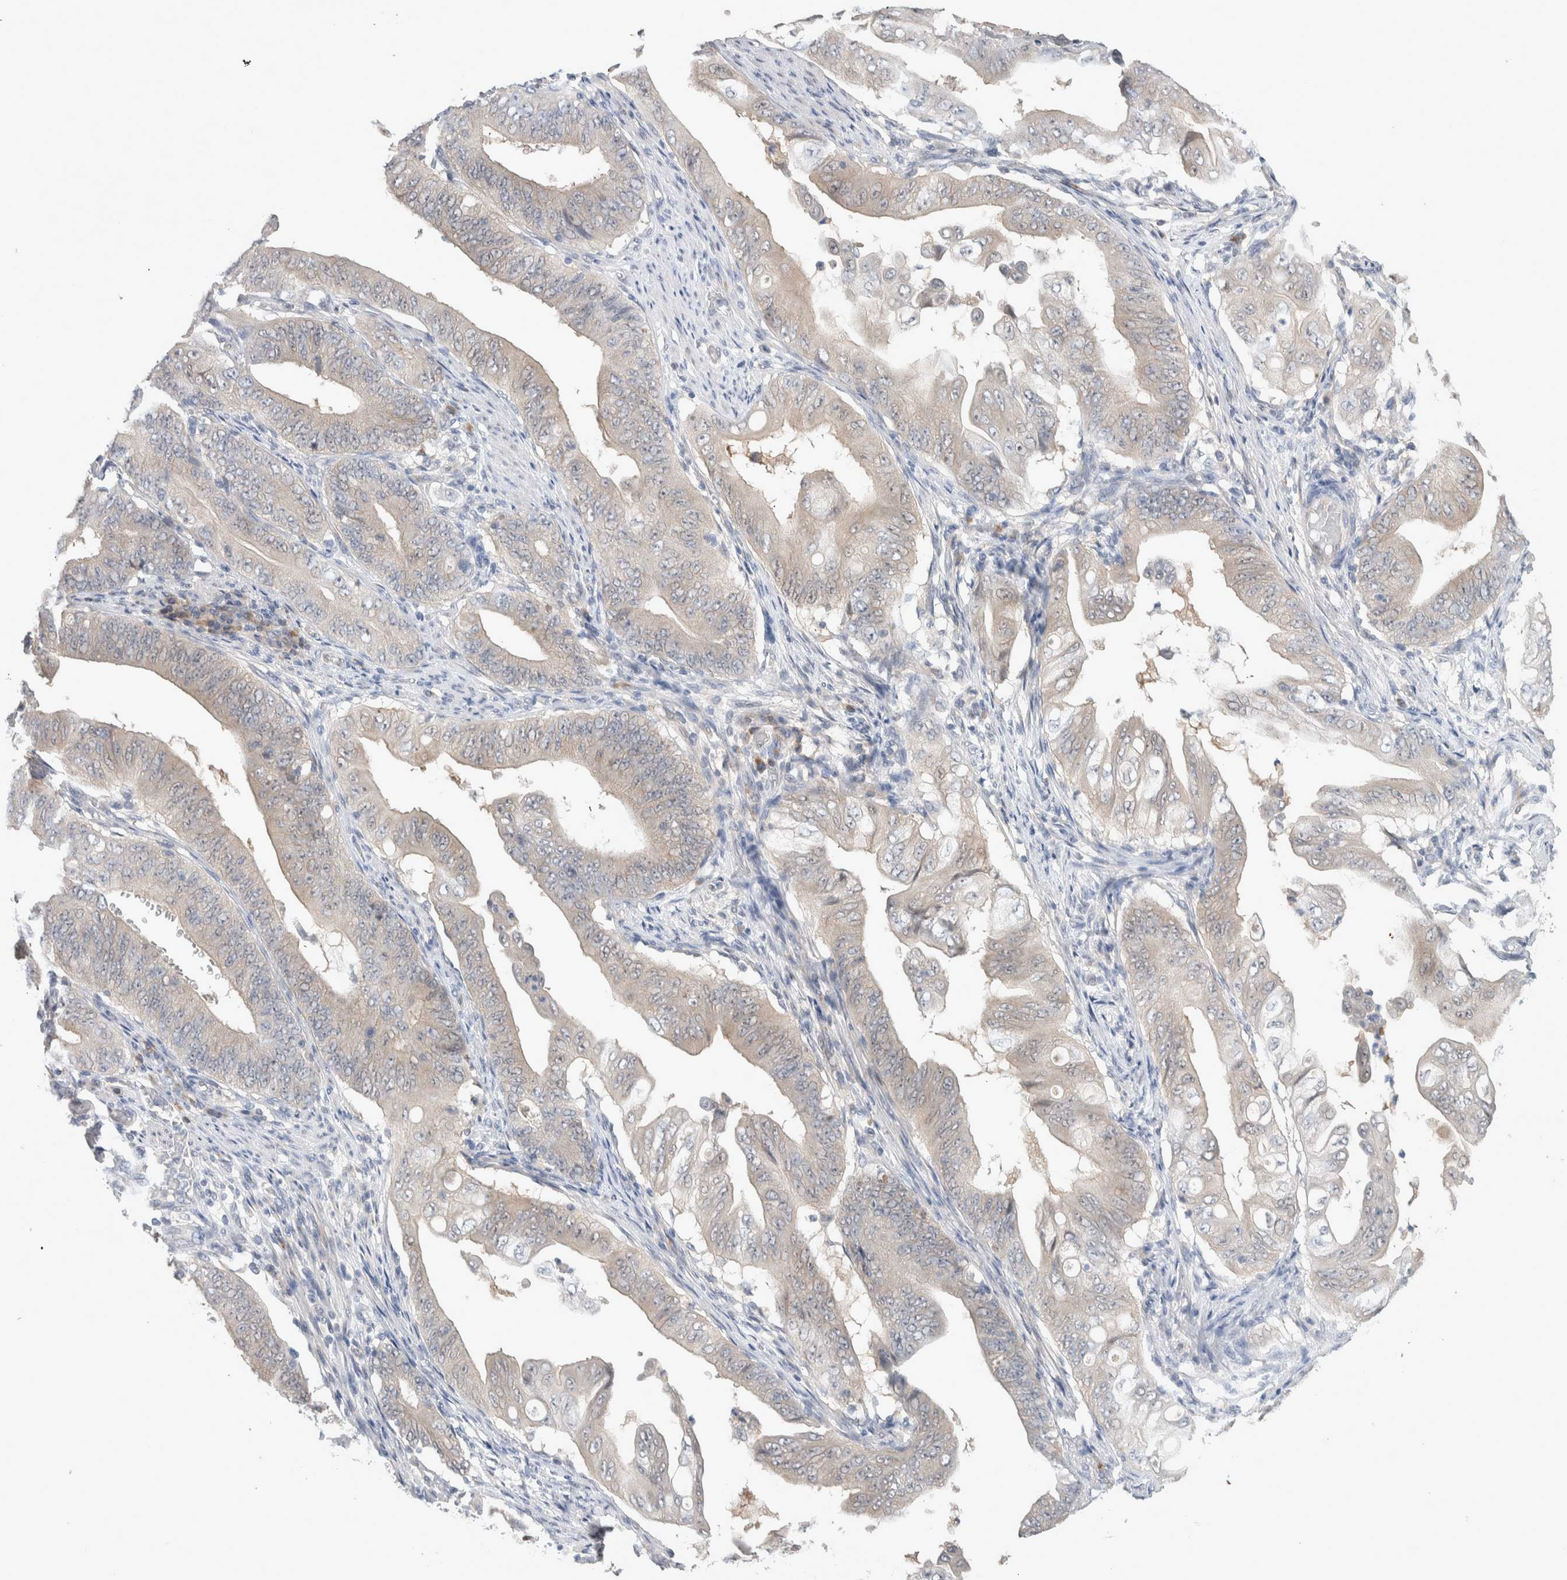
{"staining": {"intensity": "weak", "quantity": "<25%", "location": "cytoplasmic/membranous"}, "tissue": "stomach cancer", "cell_type": "Tumor cells", "image_type": "cancer", "snomed": [{"axis": "morphology", "description": "Adenocarcinoma, NOS"}, {"axis": "topography", "description": "Stomach"}], "caption": "Protein analysis of stomach adenocarcinoma displays no significant expression in tumor cells.", "gene": "DEPTOR", "patient": {"sex": "female", "age": 73}}